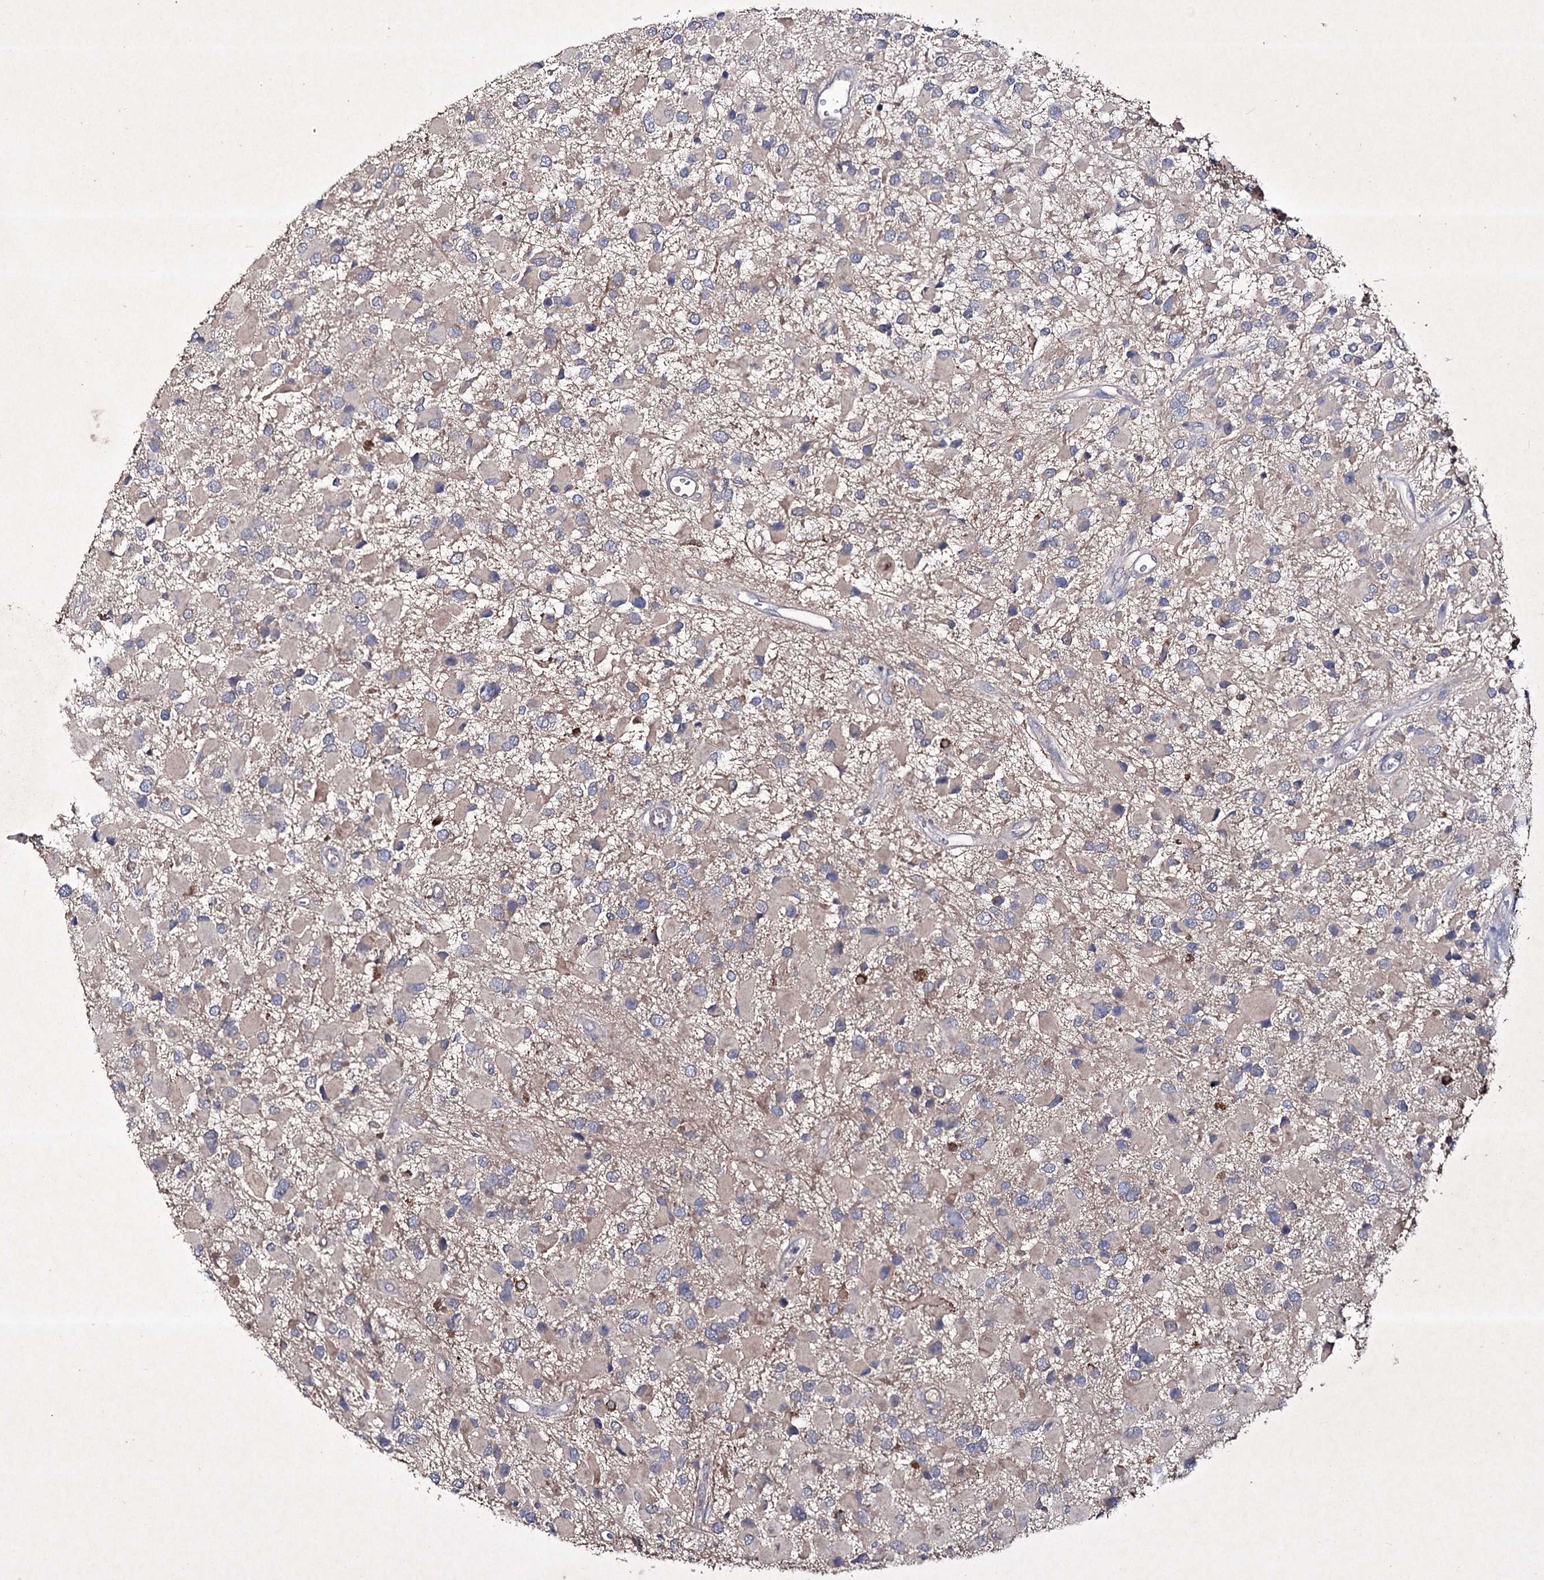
{"staining": {"intensity": "weak", "quantity": "<25%", "location": "cytoplasmic/membranous"}, "tissue": "glioma", "cell_type": "Tumor cells", "image_type": "cancer", "snomed": [{"axis": "morphology", "description": "Glioma, malignant, High grade"}, {"axis": "topography", "description": "Brain"}], "caption": "Immunohistochemical staining of malignant glioma (high-grade) demonstrates no significant expression in tumor cells.", "gene": "SEMA4G", "patient": {"sex": "male", "age": 53}}